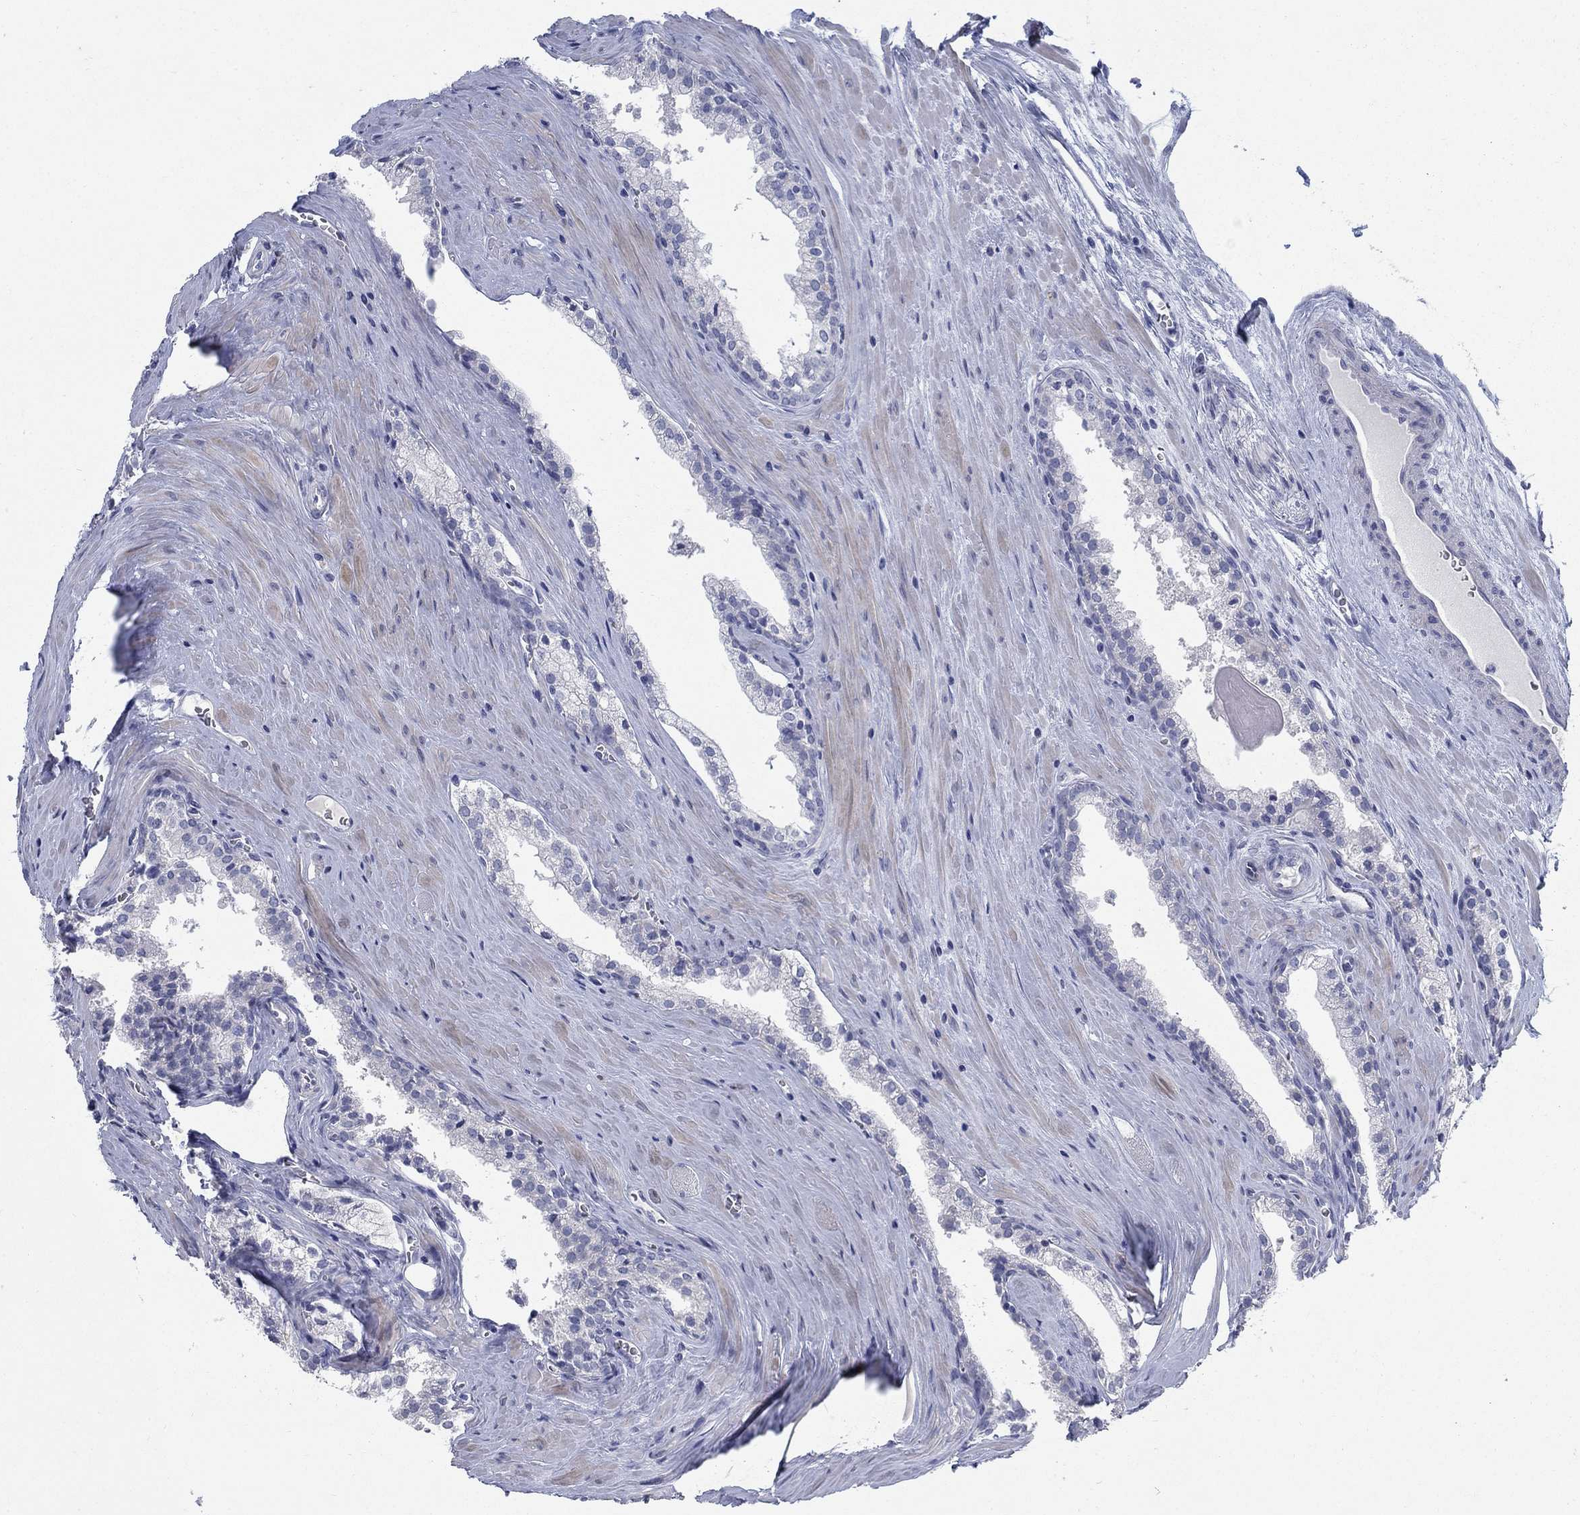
{"staining": {"intensity": "negative", "quantity": "none", "location": "none"}, "tissue": "prostate cancer", "cell_type": "Tumor cells", "image_type": "cancer", "snomed": [{"axis": "morphology", "description": "Adenocarcinoma, NOS"}, {"axis": "topography", "description": "Prostate"}], "caption": "A photomicrograph of adenocarcinoma (prostate) stained for a protein exhibits no brown staining in tumor cells.", "gene": "DNER", "patient": {"sex": "male", "age": 72}}